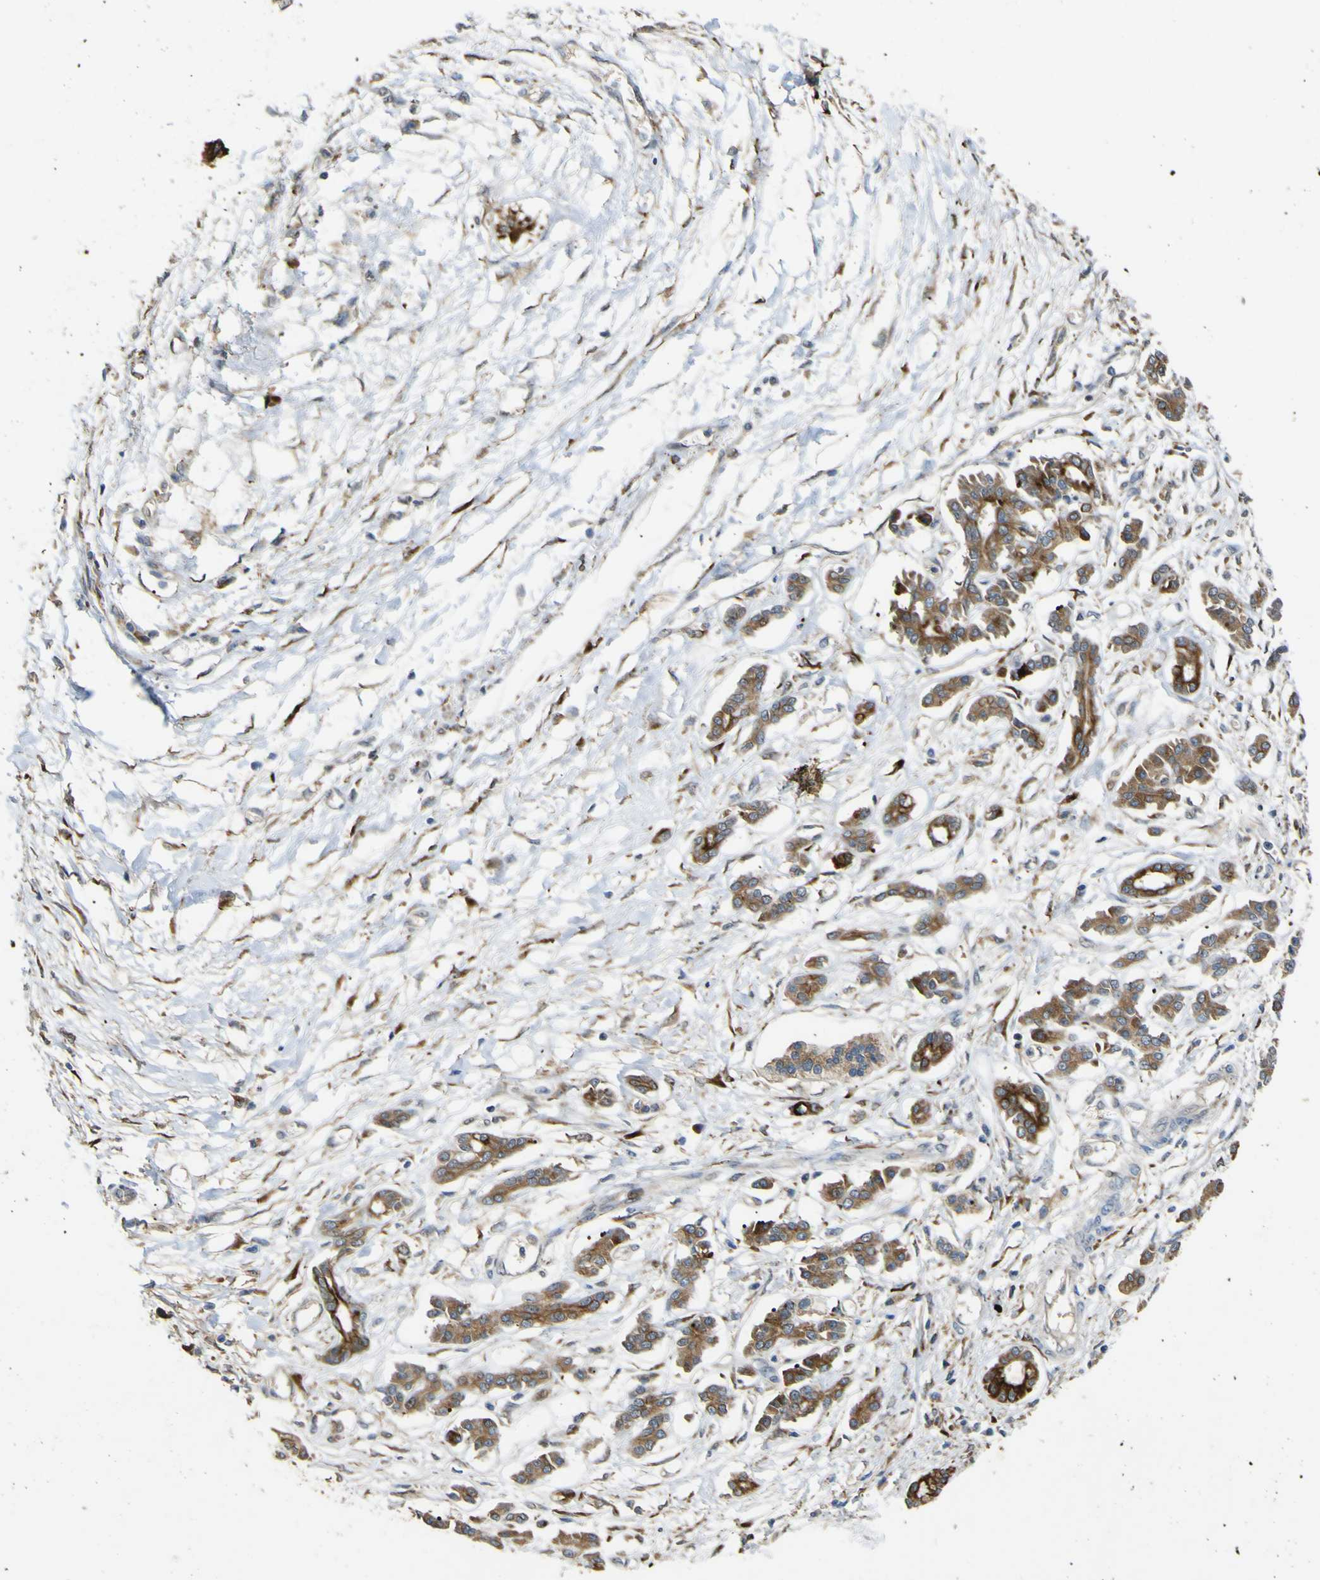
{"staining": {"intensity": "strong", "quantity": ">75%", "location": "cytoplasmic/membranous"}, "tissue": "pancreatic cancer", "cell_type": "Tumor cells", "image_type": "cancer", "snomed": [{"axis": "morphology", "description": "Adenocarcinoma, NOS"}, {"axis": "topography", "description": "Pancreas"}], "caption": "Adenocarcinoma (pancreatic) stained with DAB immunohistochemistry (IHC) exhibits high levels of strong cytoplasmic/membranous positivity in approximately >75% of tumor cells. (Stains: DAB (3,3'-diaminobenzidine) in brown, nuclei in blue, Microscopy: brightfield microscopy at high magnification).", "gene": "LBHD1", "patient": {"sex": "male", "age": 56}}